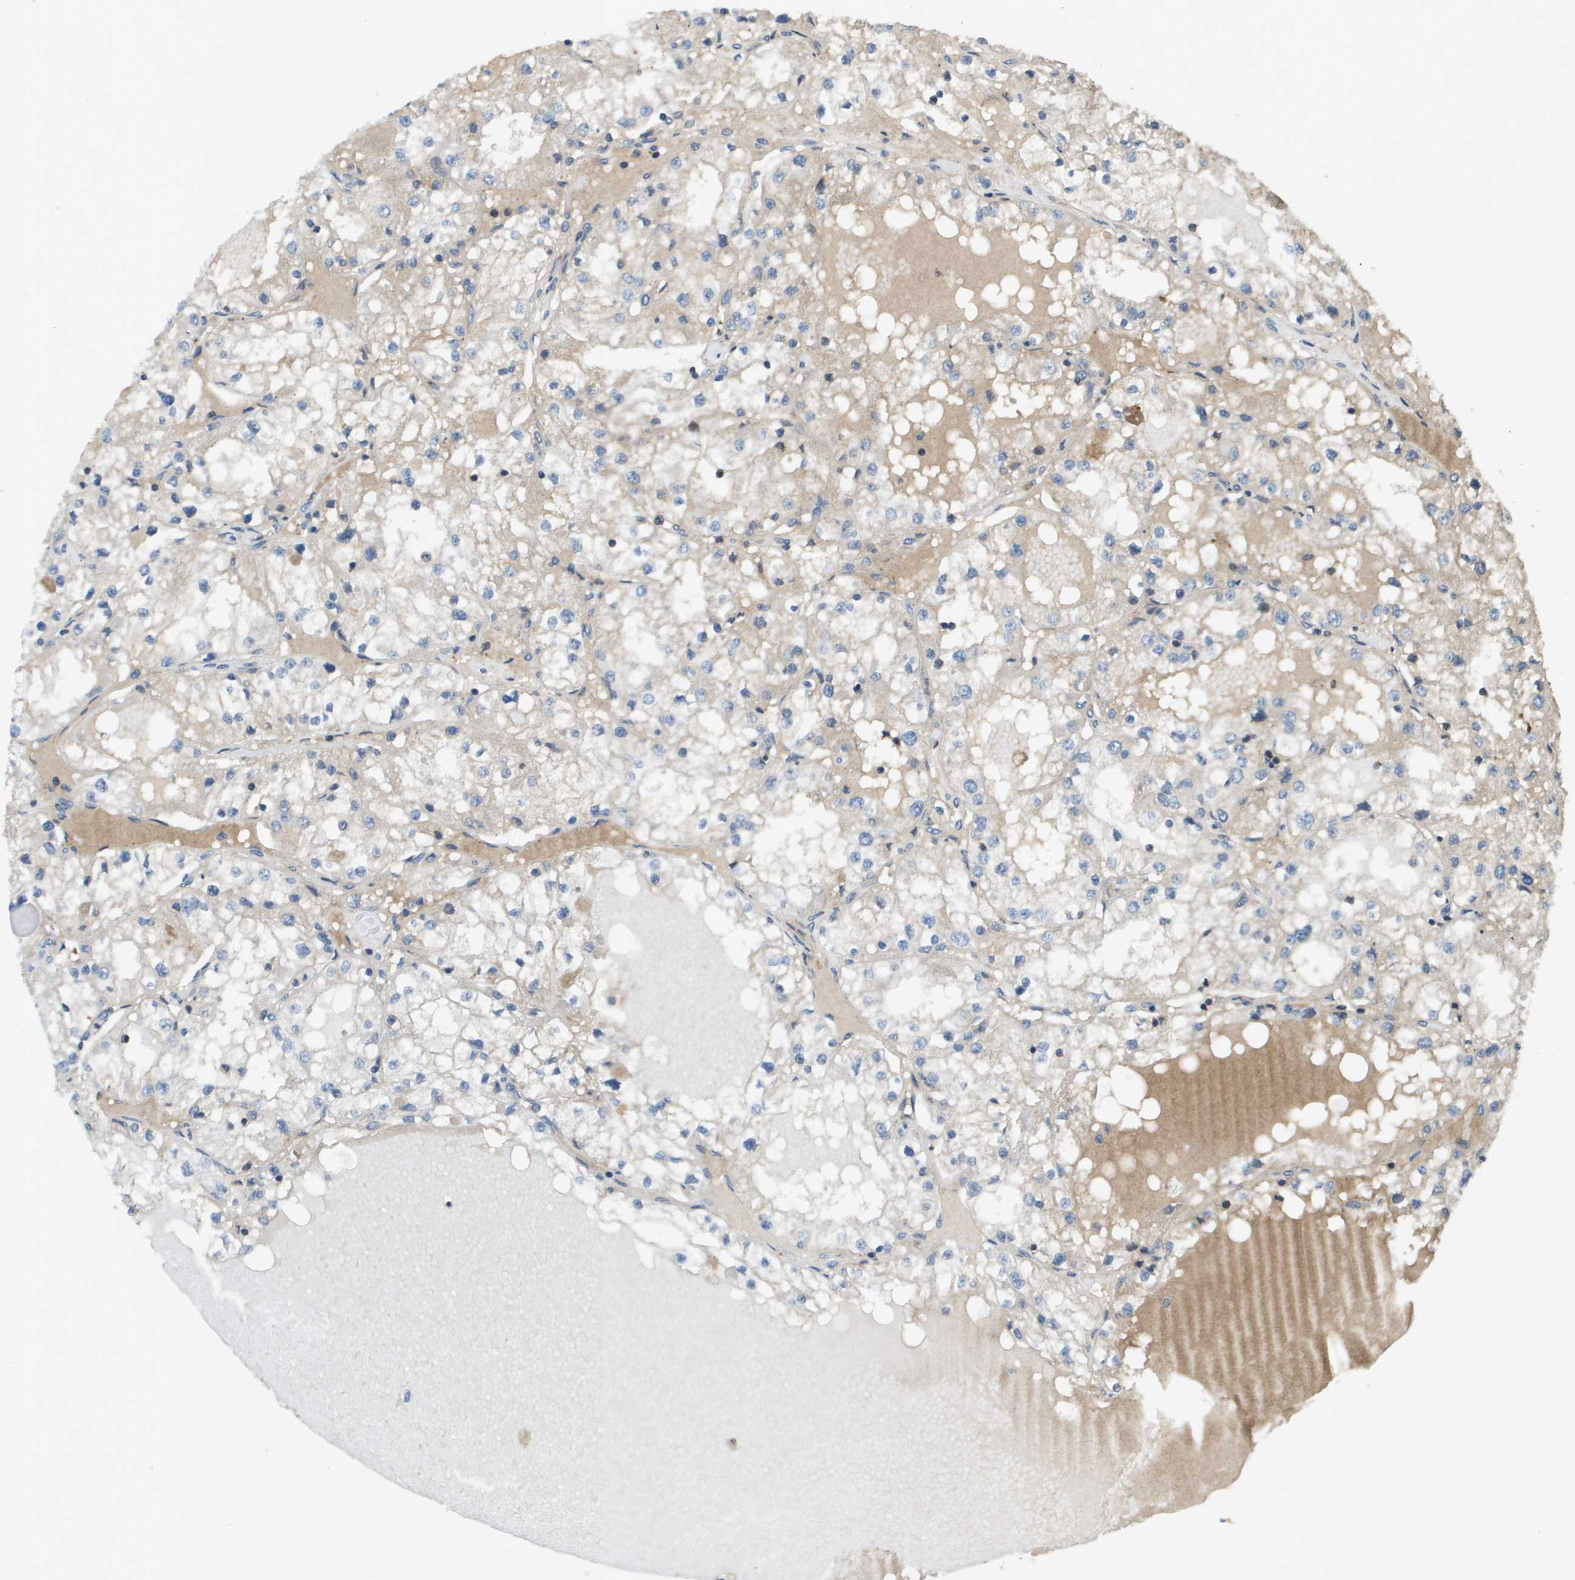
{"staining": {"intensity": "negative", "quantity": "none", "location": "none"}, "tissue": "renal cancer", "cell_type": "Tumor cells", "image_type": "cancer", "snomed": [{"axis": "morphology", "description": "Adenocarcinoma, NOS"}, {"axis": "topography", "description": "Kidney"}], "caption": "Image shows no significant protein staining in tumor cells of adenocarcinoma (renal).", "gene": "KRT23", "patient": {"sex": "male", "age": 68}}